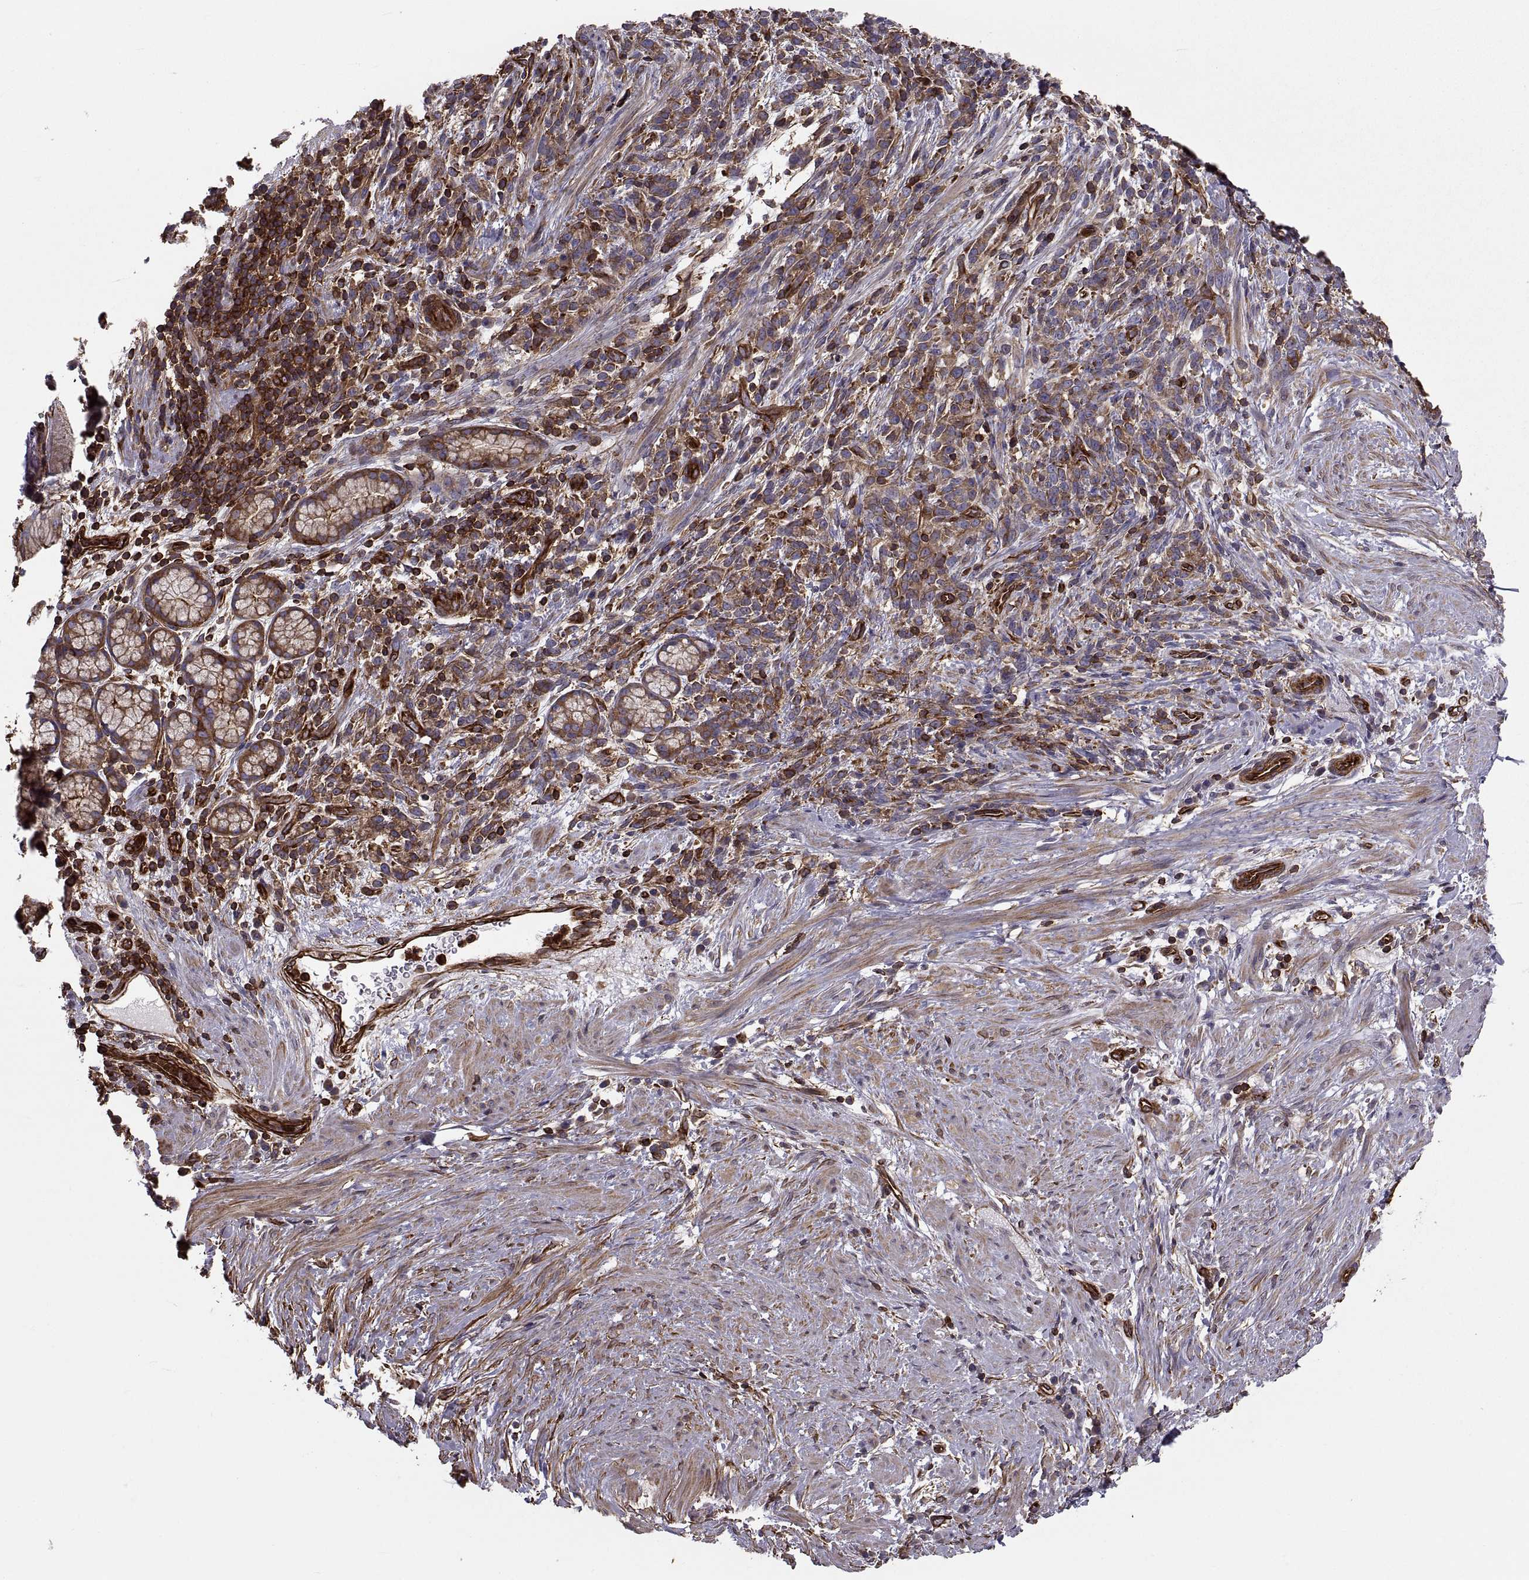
{"staining": {"intensity": "moderate", "quantity": "25%-75%", "location": "cytoplasmic/membranous"}, "tissue": "stomach cancer", "cell_type": "Tumor cells", "image_type": "cancer", "snomed": [{"axis": "morphology", "description": "Adenocarcinoma, NOS"}, {"axis": "topography", "description": "Stomach"}], "caption": "Immunohistochemical staining of stomach cancer (adenocarcinoma) shows medium levels of moderate cytoplasmic/membranous positivity in about 25%-75% of tumor cells.", "gene": "MYH9", "patient": {"sex": "female", "age": 57}}